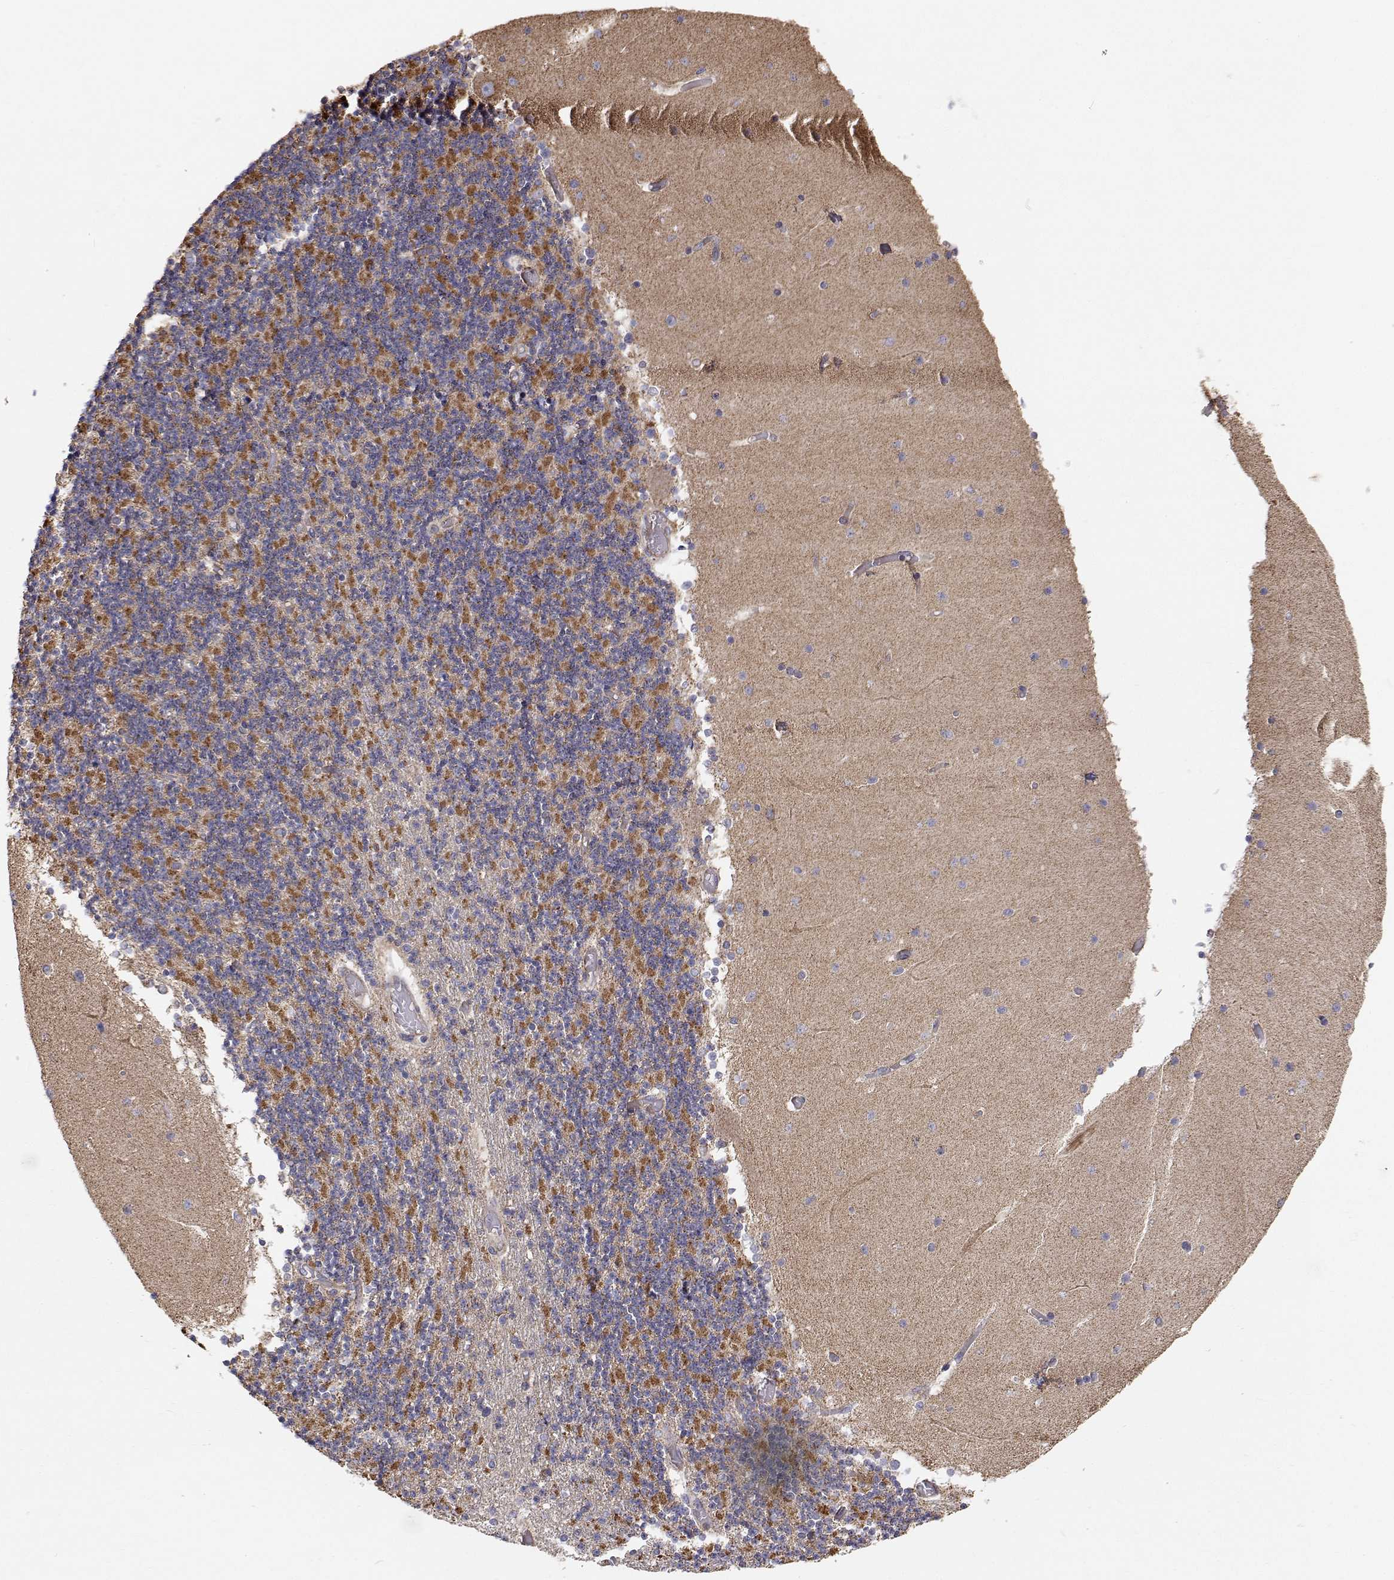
{"staining": {"intensity": "moderate", "quantity": "25%-75%", "location": "cytoplasmic/membranous"}, "tissue": "cerebellum", "cell_type": "Cells in granular layer", "image_type": "normal", "snomed": [{"axis": "morphology", "description": "Normal tissue, NOS"}, {"axis": "topography", "description": "Cerebellum"}], "caption": "The immunohistochemical stain highlights moderate cytoplasmic/membranous staining in cells in granular layer of unremarkable cerebellum. The protein of interest is shown in brown color, while the nuclei are stained blue.", "gene": "SPICE1", "patient": {"sex": "female", "age": 28}}